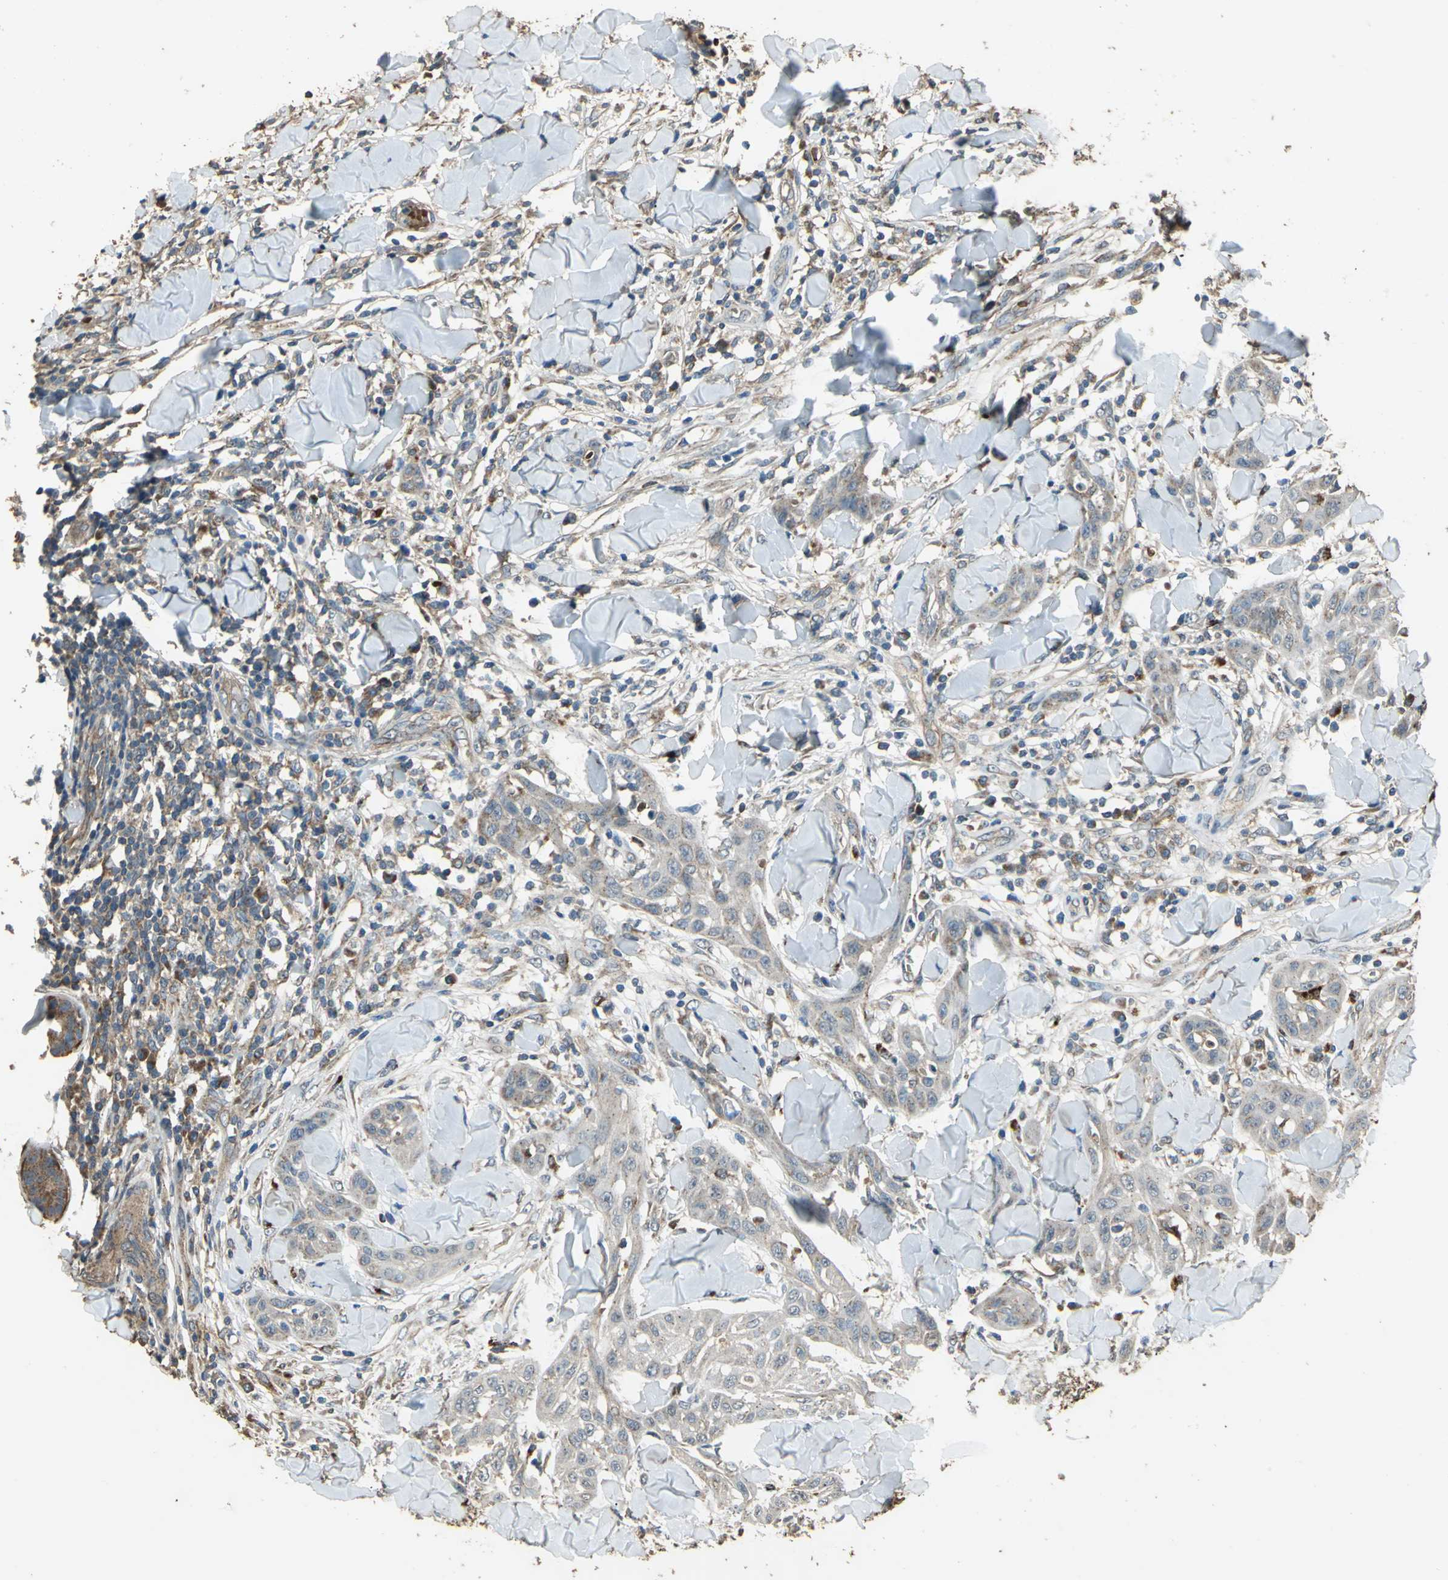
{"staining": {"intensity": "moderate", "quantity": ">75%", "location": "cytoplasmic/membranous"}, "tissue": "skin cancer", "cell_type": "Tumor cells", "image_type": "cancer", "snomed": [{"axis": "morphology", "description": "Squamous cell carcinoma, NOS"}, {"axis": "topography", "description": "Skin"}], "caption": "IHC micrograph of skin cancer (squamous cell carcinoma) stained for a protein (brown), which reveals medium levels of moderate cytoplasmic/membranous positivity in approximately >75% of tumor cells.", "gene": "POLRMT", "patient": {"sex": "male", "age": 24}}